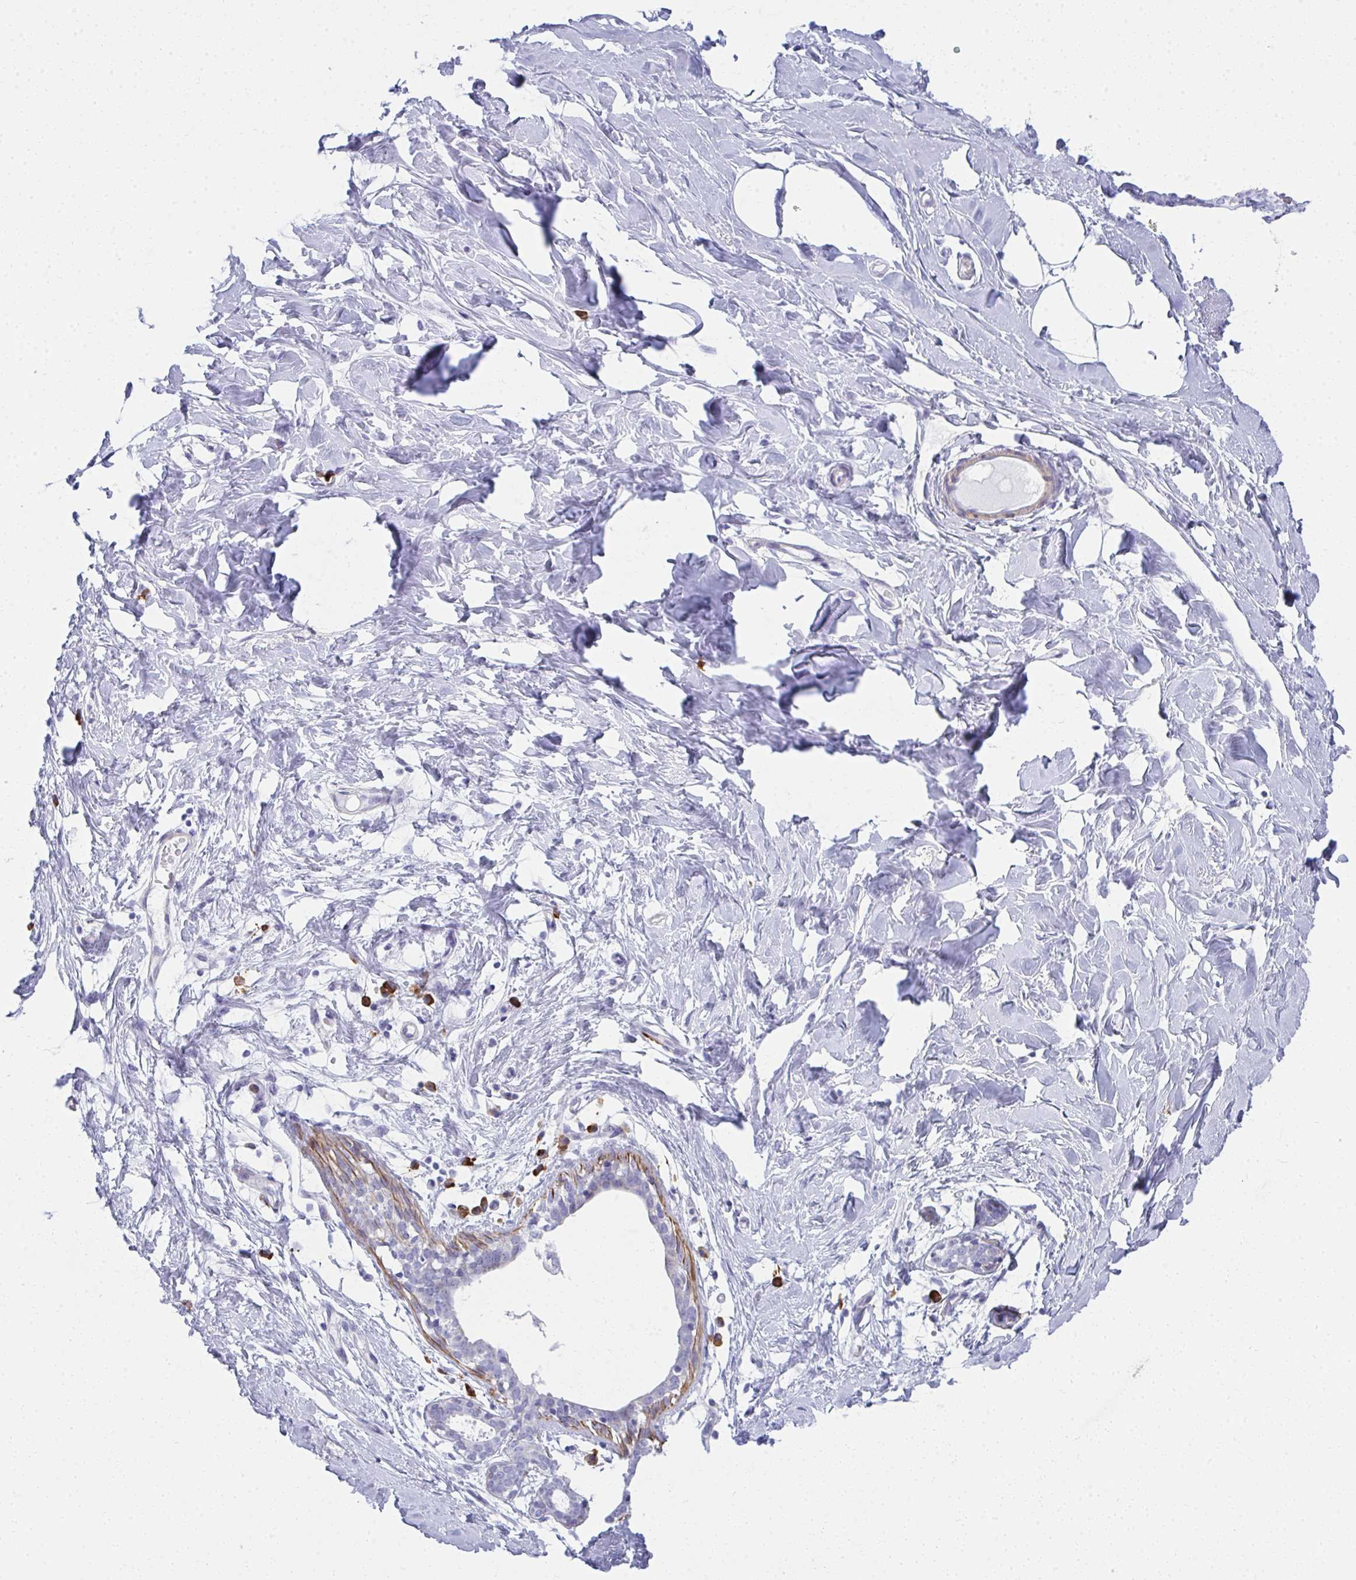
{"staining": {"intensity": "negative", "quantity": "none", "location": "none"}, "tissue": "breast", "cell_type": "Adipocytes", "image_type": "normal", "snomed": [{"axis": "morphology", "description": "Normal tissue, NOS"}, {"axis": "topography", "description": "Breast"}], "caption": "There is no significant staining in adipocytes of breast. (IHC, brightfield microscopy, high magnification).", "gene": "PUS7L", "patient": {"sex": "female", "age": 27}}